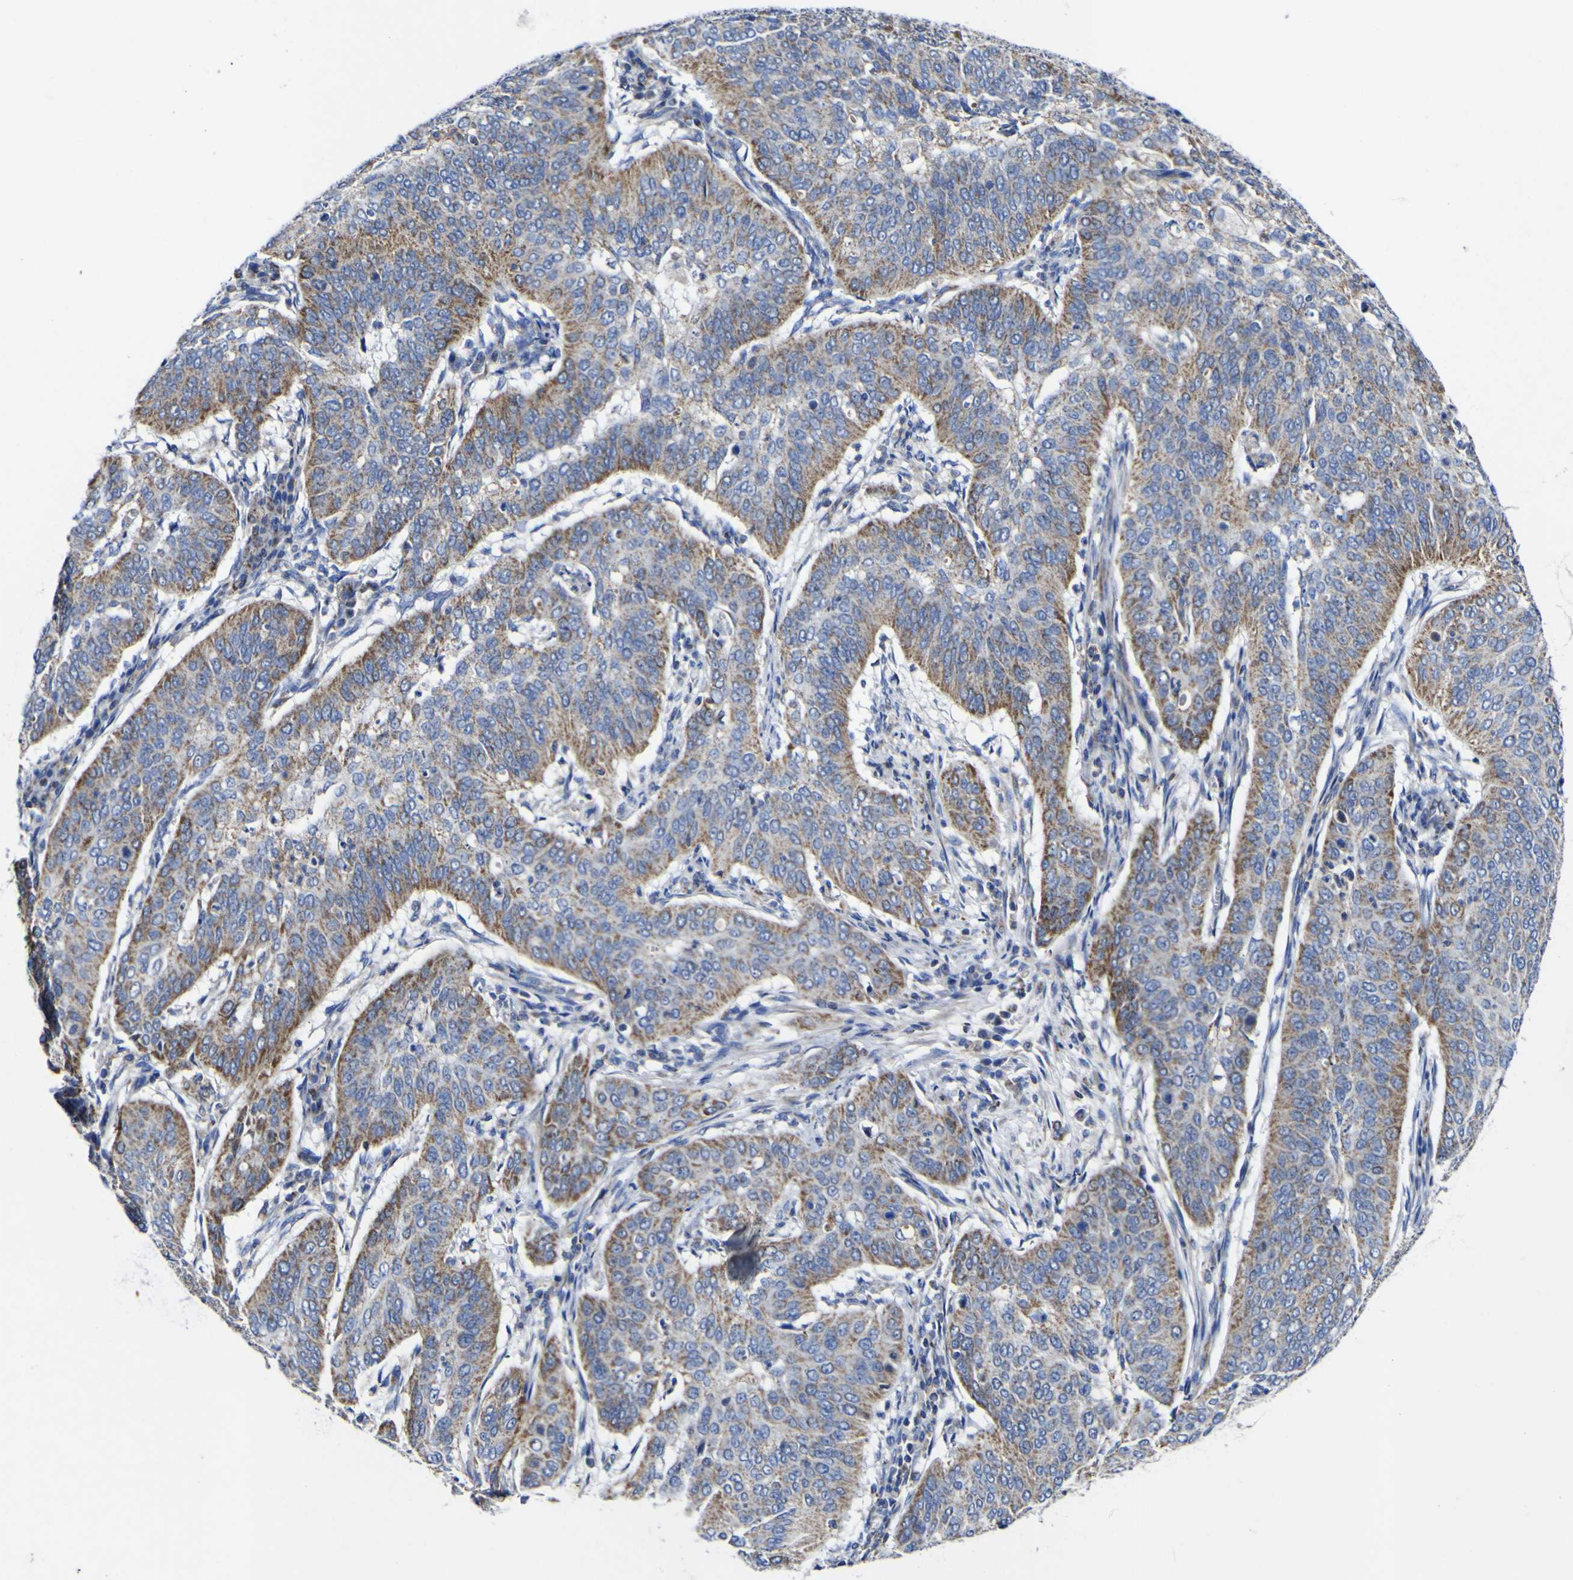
{"staining": {"intensity": "moderate", "quantity": ">75%", "location": "cytoplasmic/membranous"}, "tissue": "cervical cancer", "cell_type": "Tumor cells", "image_type": "cancer", "snomed": [{"axis": "morphology", "description": "Normal tissue, NOS"}, {"axis": "morphology", "description": "Squamous cell carcinoma, NOS"}, {"axis": "topography", "description": "Cervix"}], "caption": "Immunohistochemistry (IHC) of squamous cell carcinoma (cervical) displays medium levels of moderate cytoplasmic/membranous staining in about >75% of tumor cells.", "gene": "CCDC90B", "patient": {"sex": "female", "age": 39}}